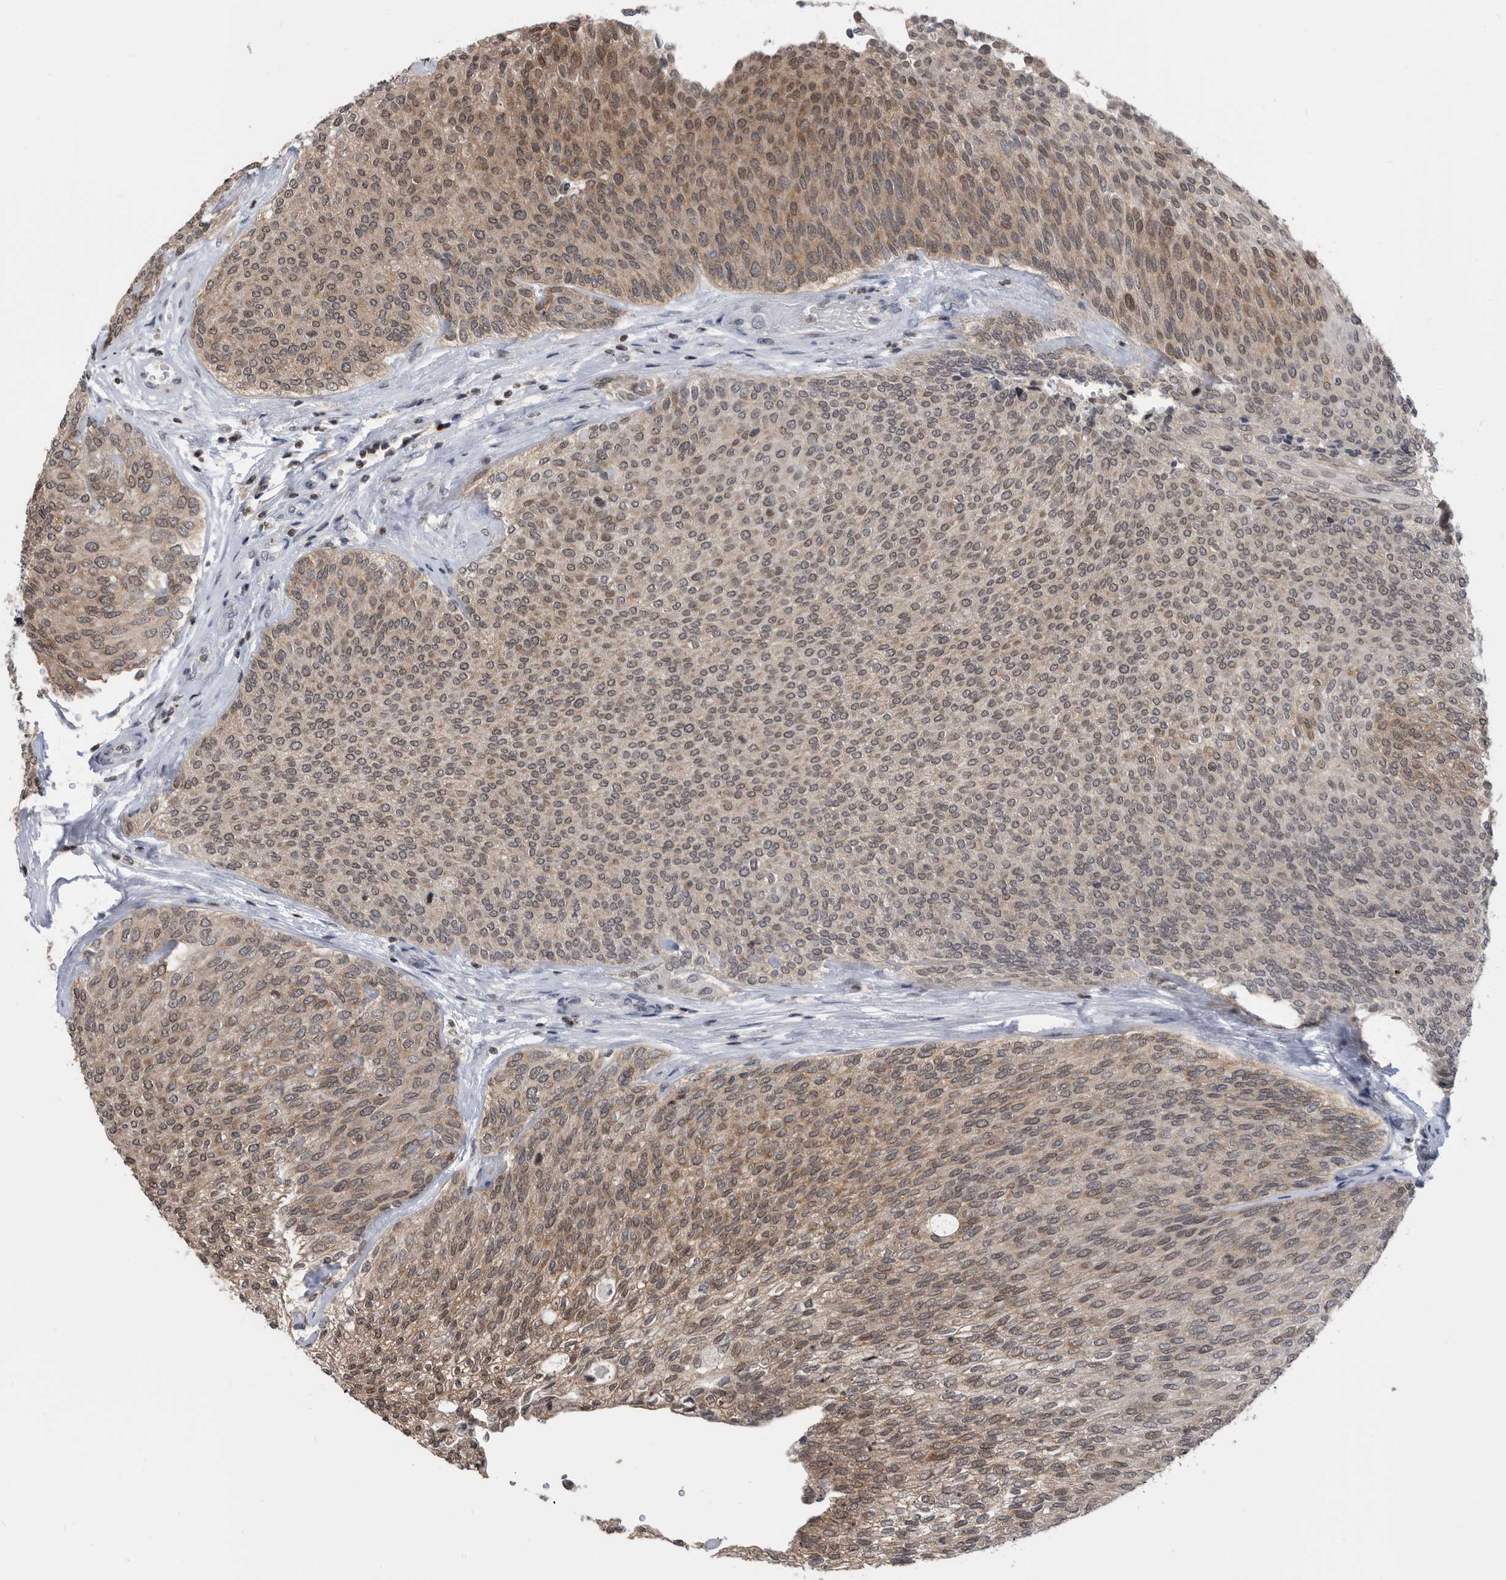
{"staining": {"intensity": "moderate", "quantity": "25%-75%", "location": "cytoplasmic/membranous,nuclear"}, "tissue": "urothelial cancer", "cell_type": "Tumor cells", "image_type": "cancer", "snomed": [{"axis": "morphology", "description": "Urothelial carcinoma, Low grade"}, {"axis": "topography", "description": "Urinary bladder"}], "caption": "Tumor cells demonstrate medium levels of moderate cytoplasmic/membranous and nuclear expression in approximately 25%-75% of cells in human urothelial cancer. The staining was performed using DAB (3,3'-diaminobenzidine) to visualize the protein expression in brown, while the nuclei were stained in blue with hematoxylin (Magnification: 20x).", "gene": "TSTD1", "patient": {"sex": "female", "age": 79}}